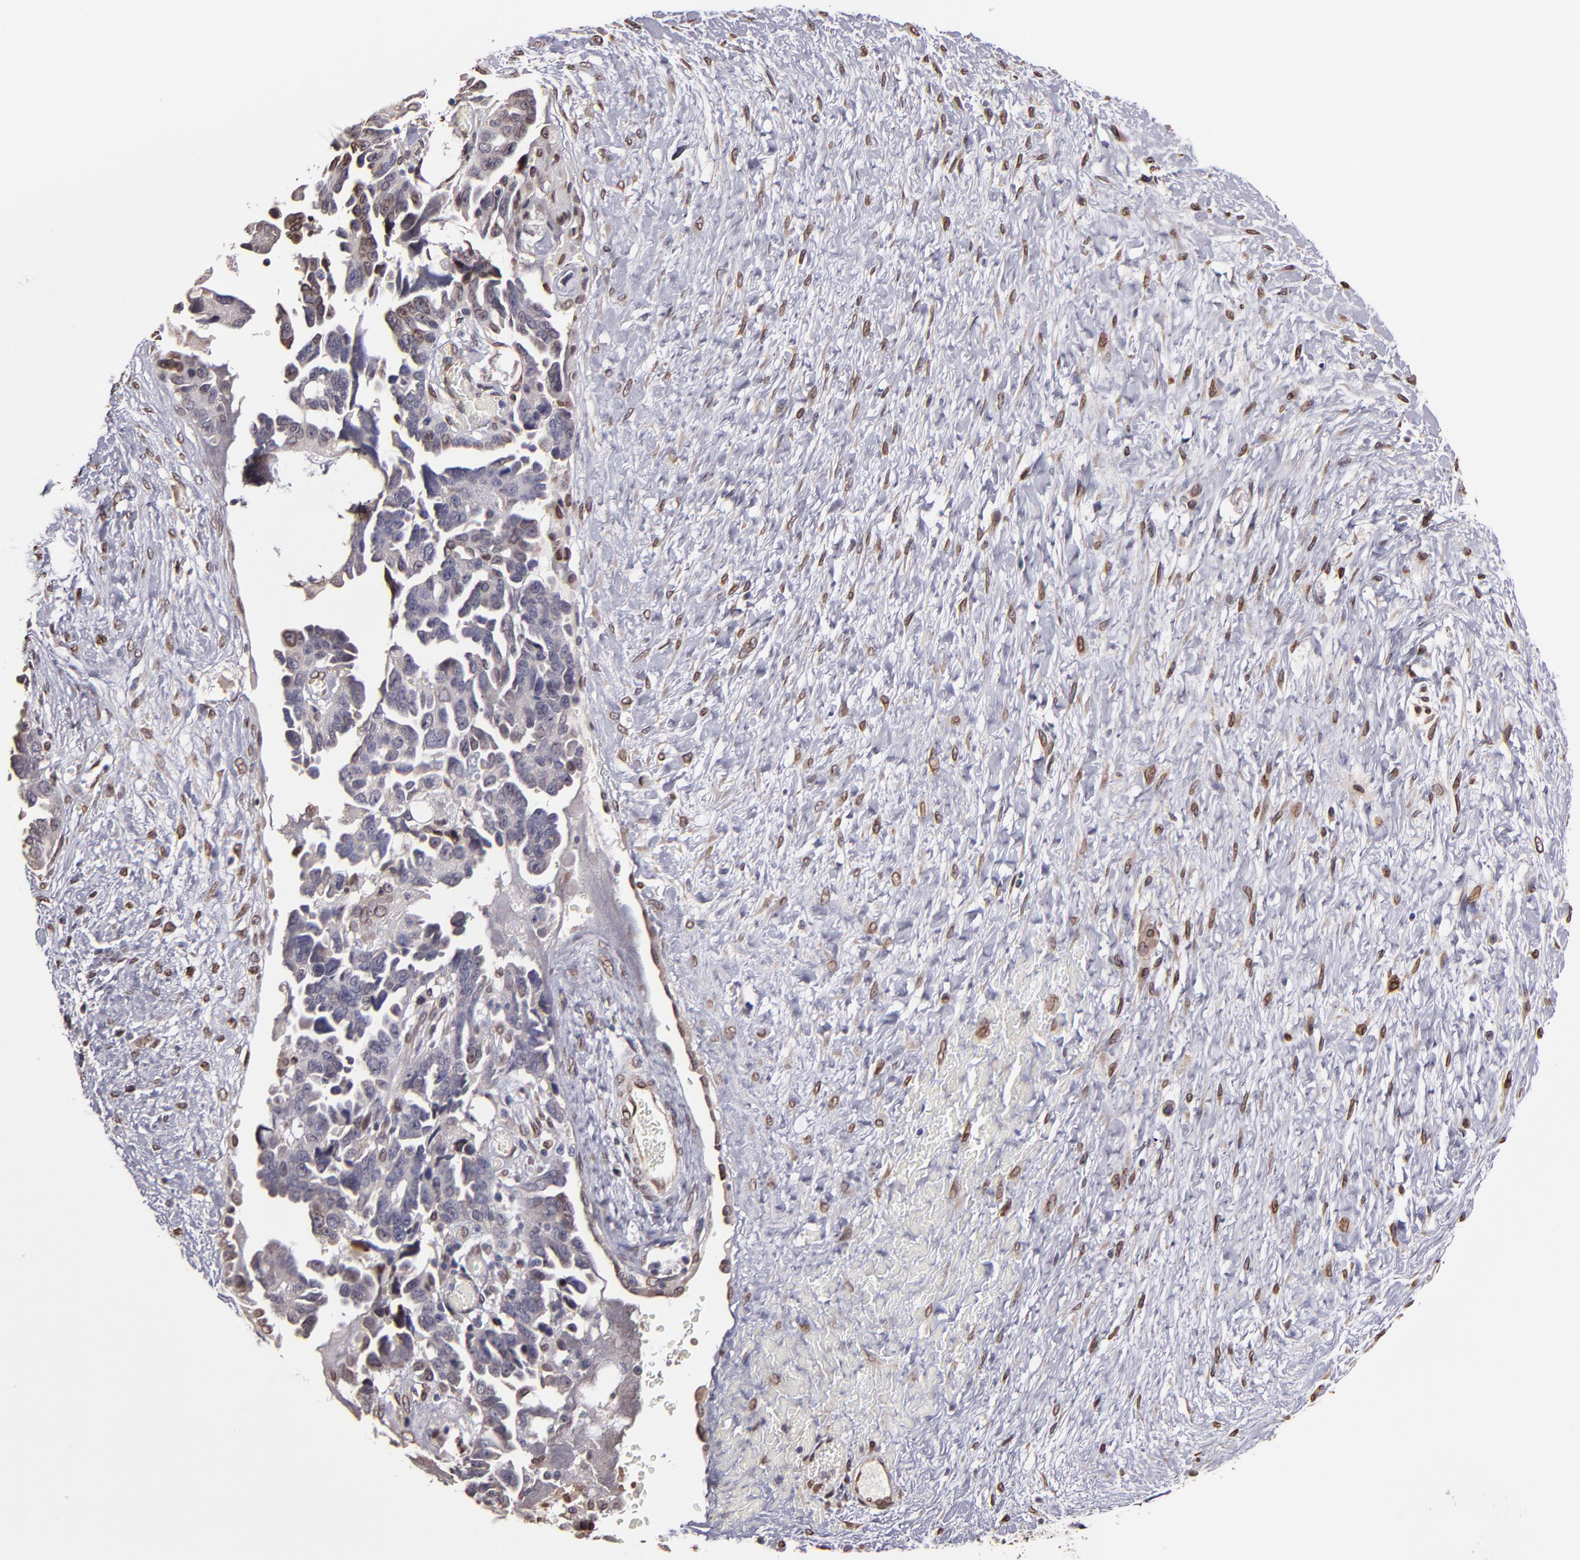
{"staining": {"intensity": "weak", "quantity": "<25%", "location": "cytoplasmic/membranous,nuclear"}, "tissue": "ovarian cancer", "cell_type": "Tumor cells", "image_type": "cancer", "snomed": [{"axis": "morphology", "description": "Cystadenocarcinoma, serous, NOS"}, {"axis": "topography", "description": "Ovary"}], "caption": "The histopathology image demonstrates no staining of tumor cells in ovarian cancer.", "gene": "PUM3", "patient": {"sex": "female", "age": 63}}